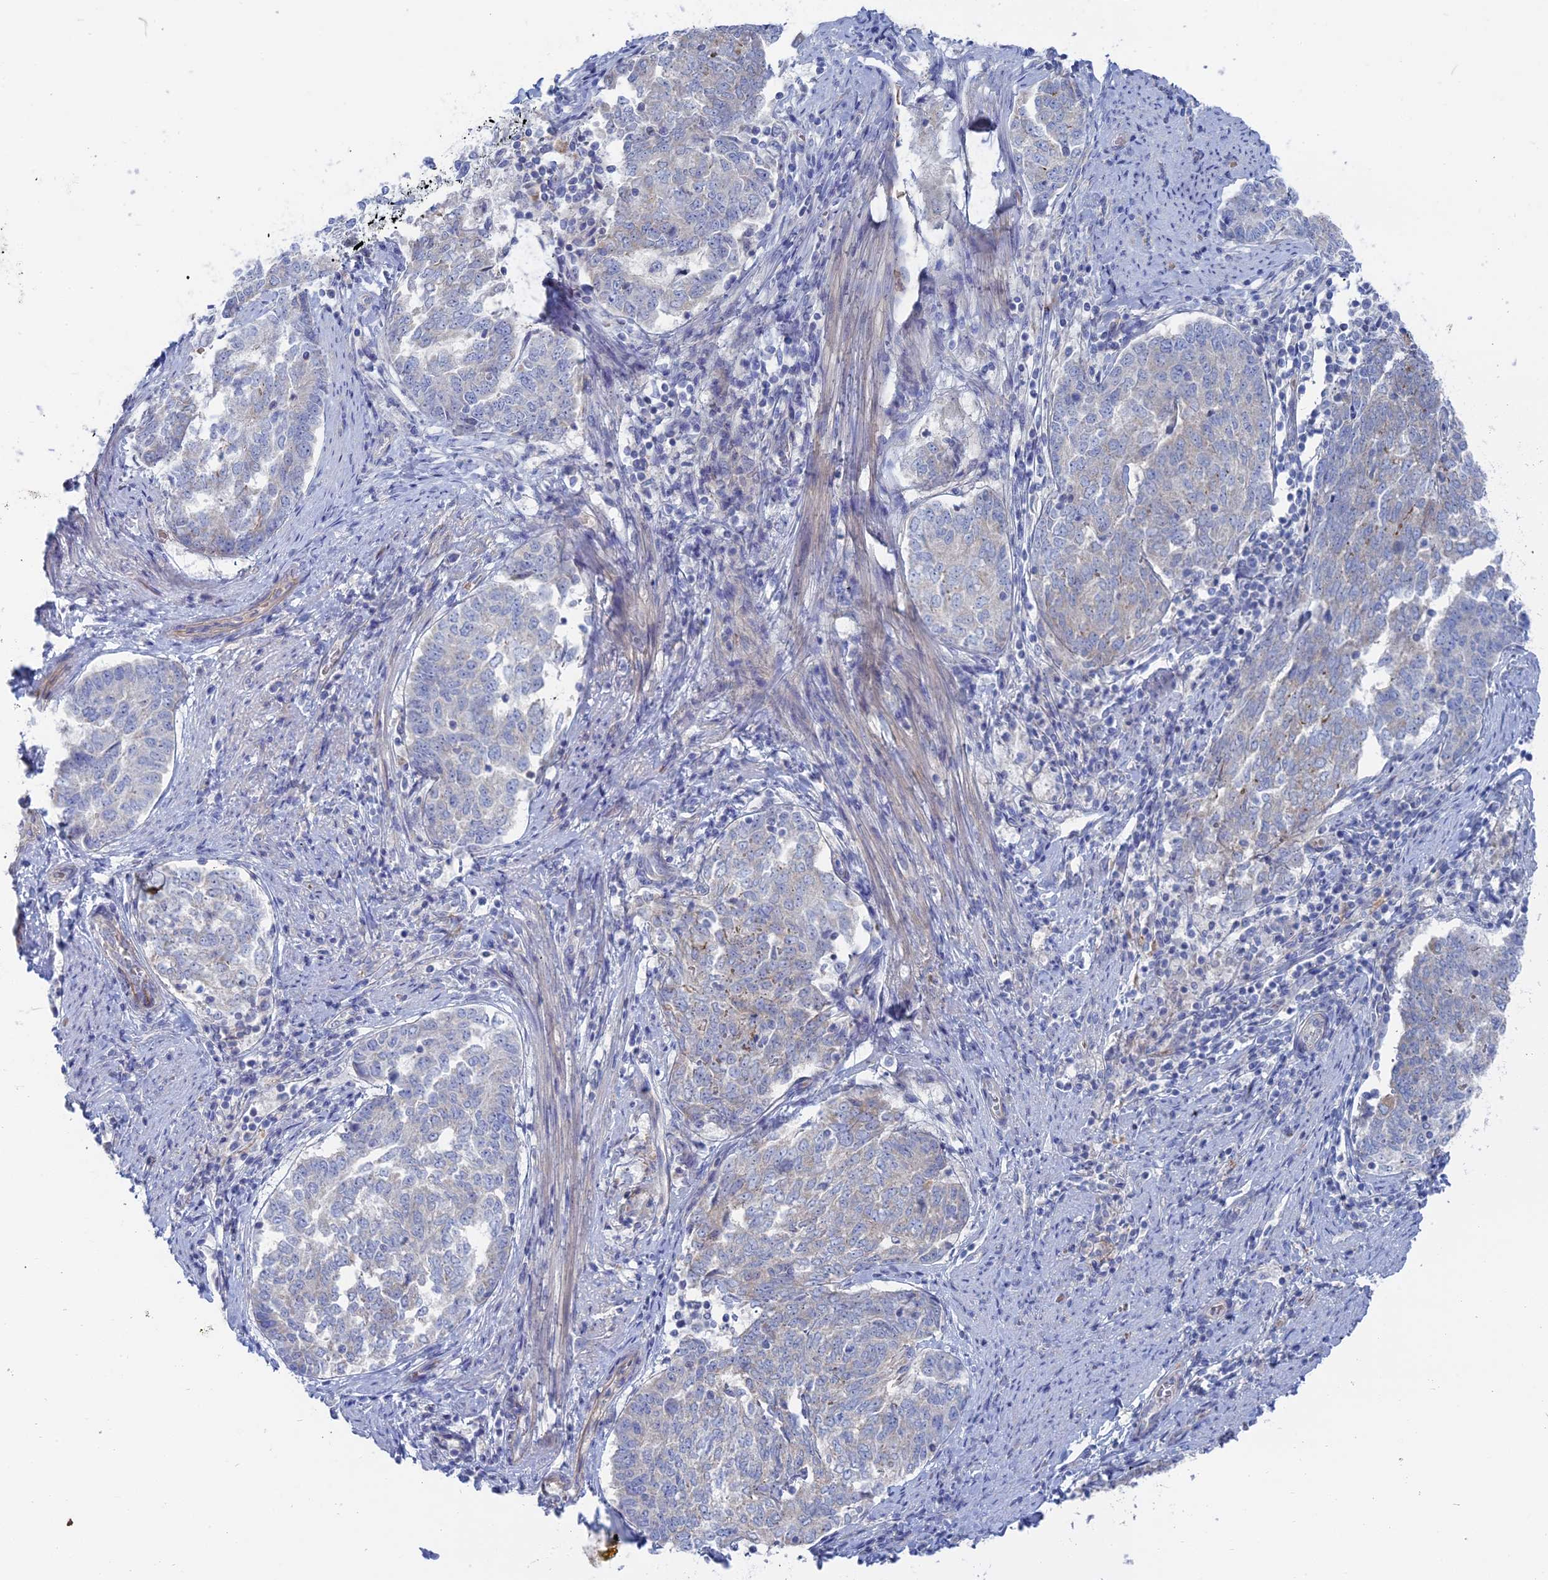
{"staining": {"intensity": "negative", "quantity": "none", "location": "none"}, "tissue": "endometrial cancer", "cell_type": "Tumor cells", "image_type": "cancer", "snomed": [{"axis": "morphology", "description": "Adenocarcinoma, NOS"}, {"axis": "topography", "description": "Endometrium"}], "caption": "This micrograph is of endometrial adenocarcinoma stained with immunohistochemistry (IHC) to label a protein in brown with the nuclei are counter-stained blue. There is no positivity in tumor cells.", "gene": "TBC1D30", "patient": {"sex": "female", "age": 80}}